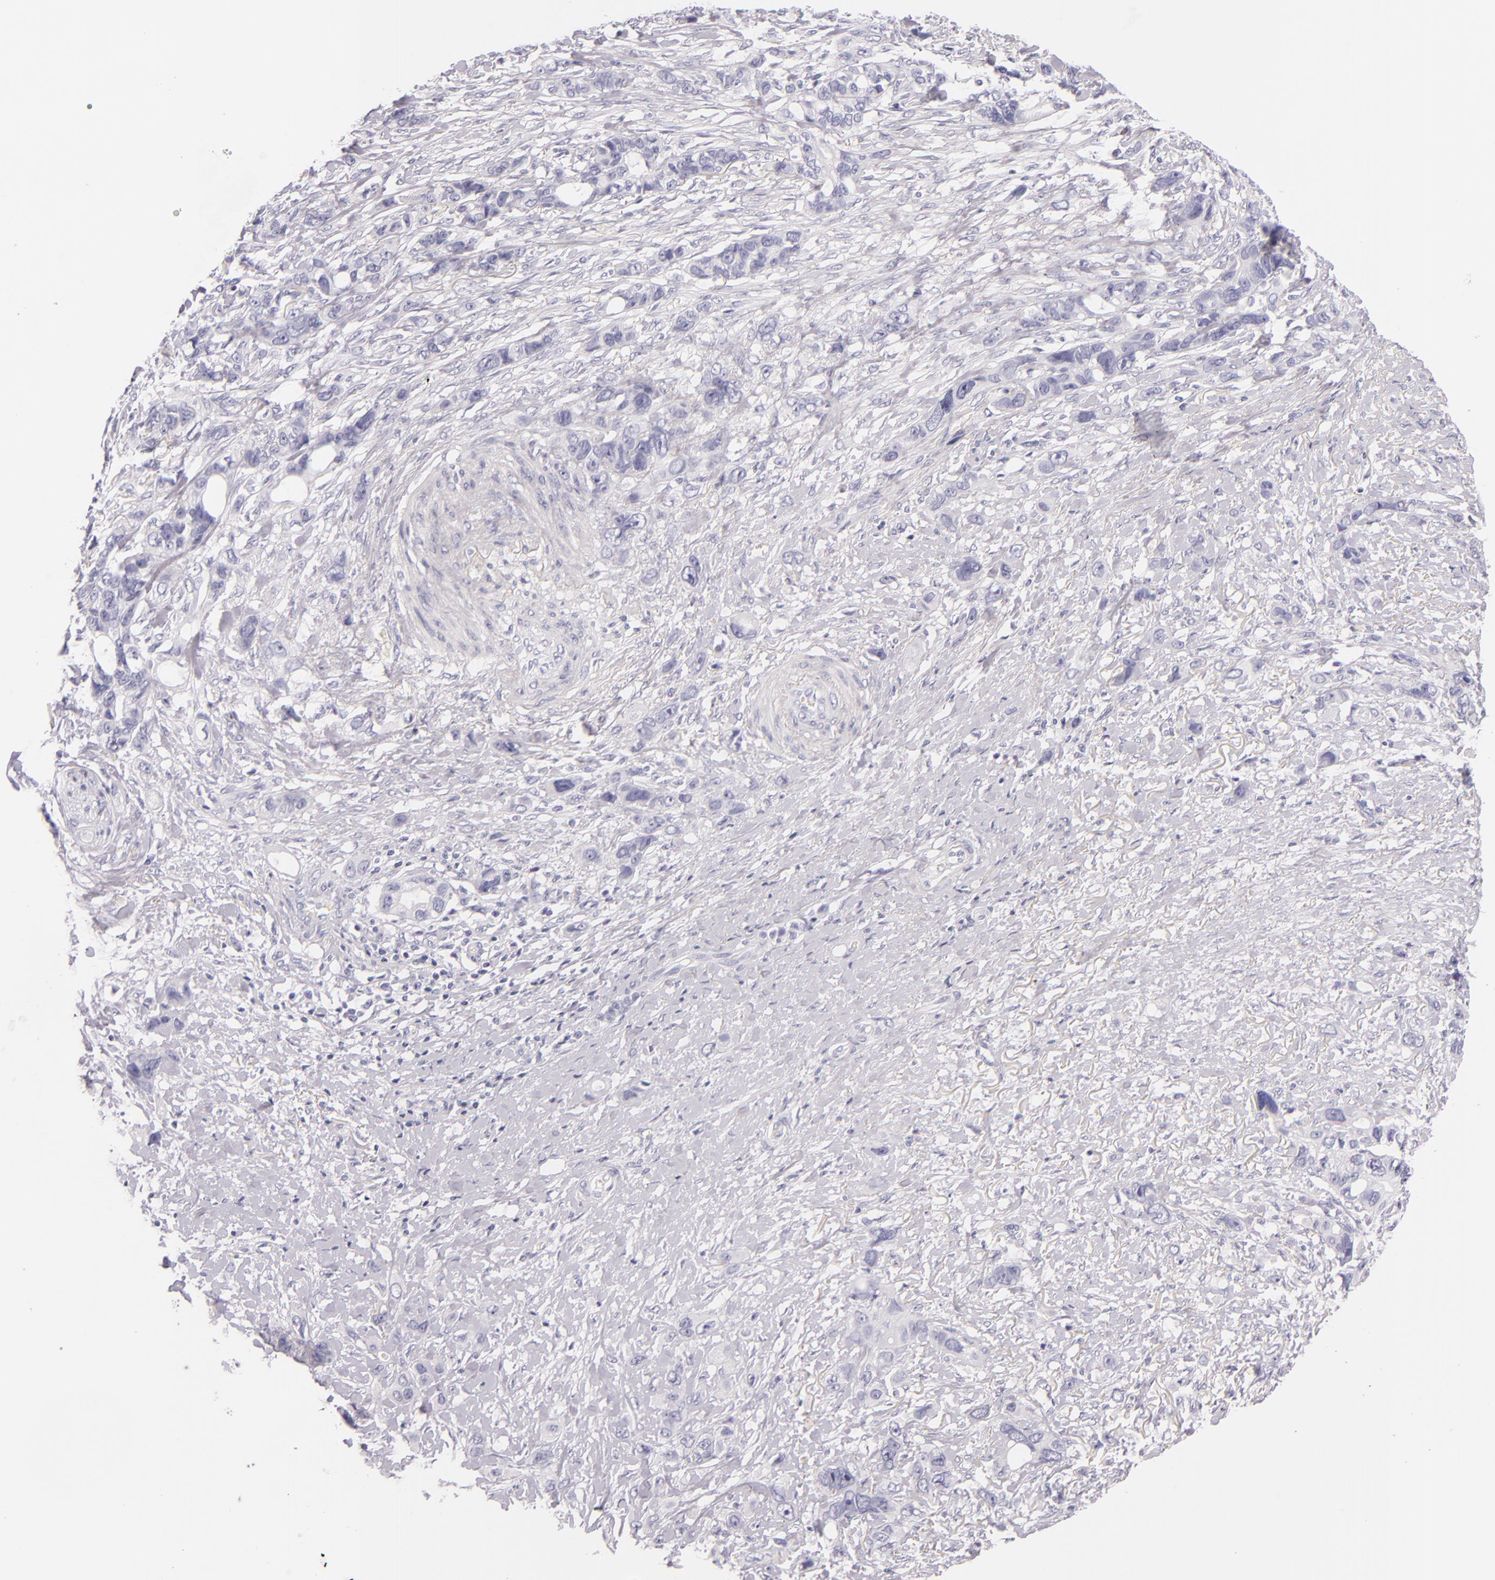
{"staining": {"intensity": "negative", "quantity": "none", "location": "none"}, "tissue": "stomach cancer", "cell_type": "Tumor cells", "image_type": "cancer", "snomed": [{"axis": "morphology", "description": "Adenocarcinoma, NOS"}, {"axis": "topography", "description": "Stomach, upper"}], "caption": "An immunohistochemistry image of stomach cancer is shown. There is no staining in tumor cells of stomach cancer. (Immunohistochemistry, brightfield microscopy, high magnification).", "gene": "INA", "patient": {"sex": "male", "age": 47}}